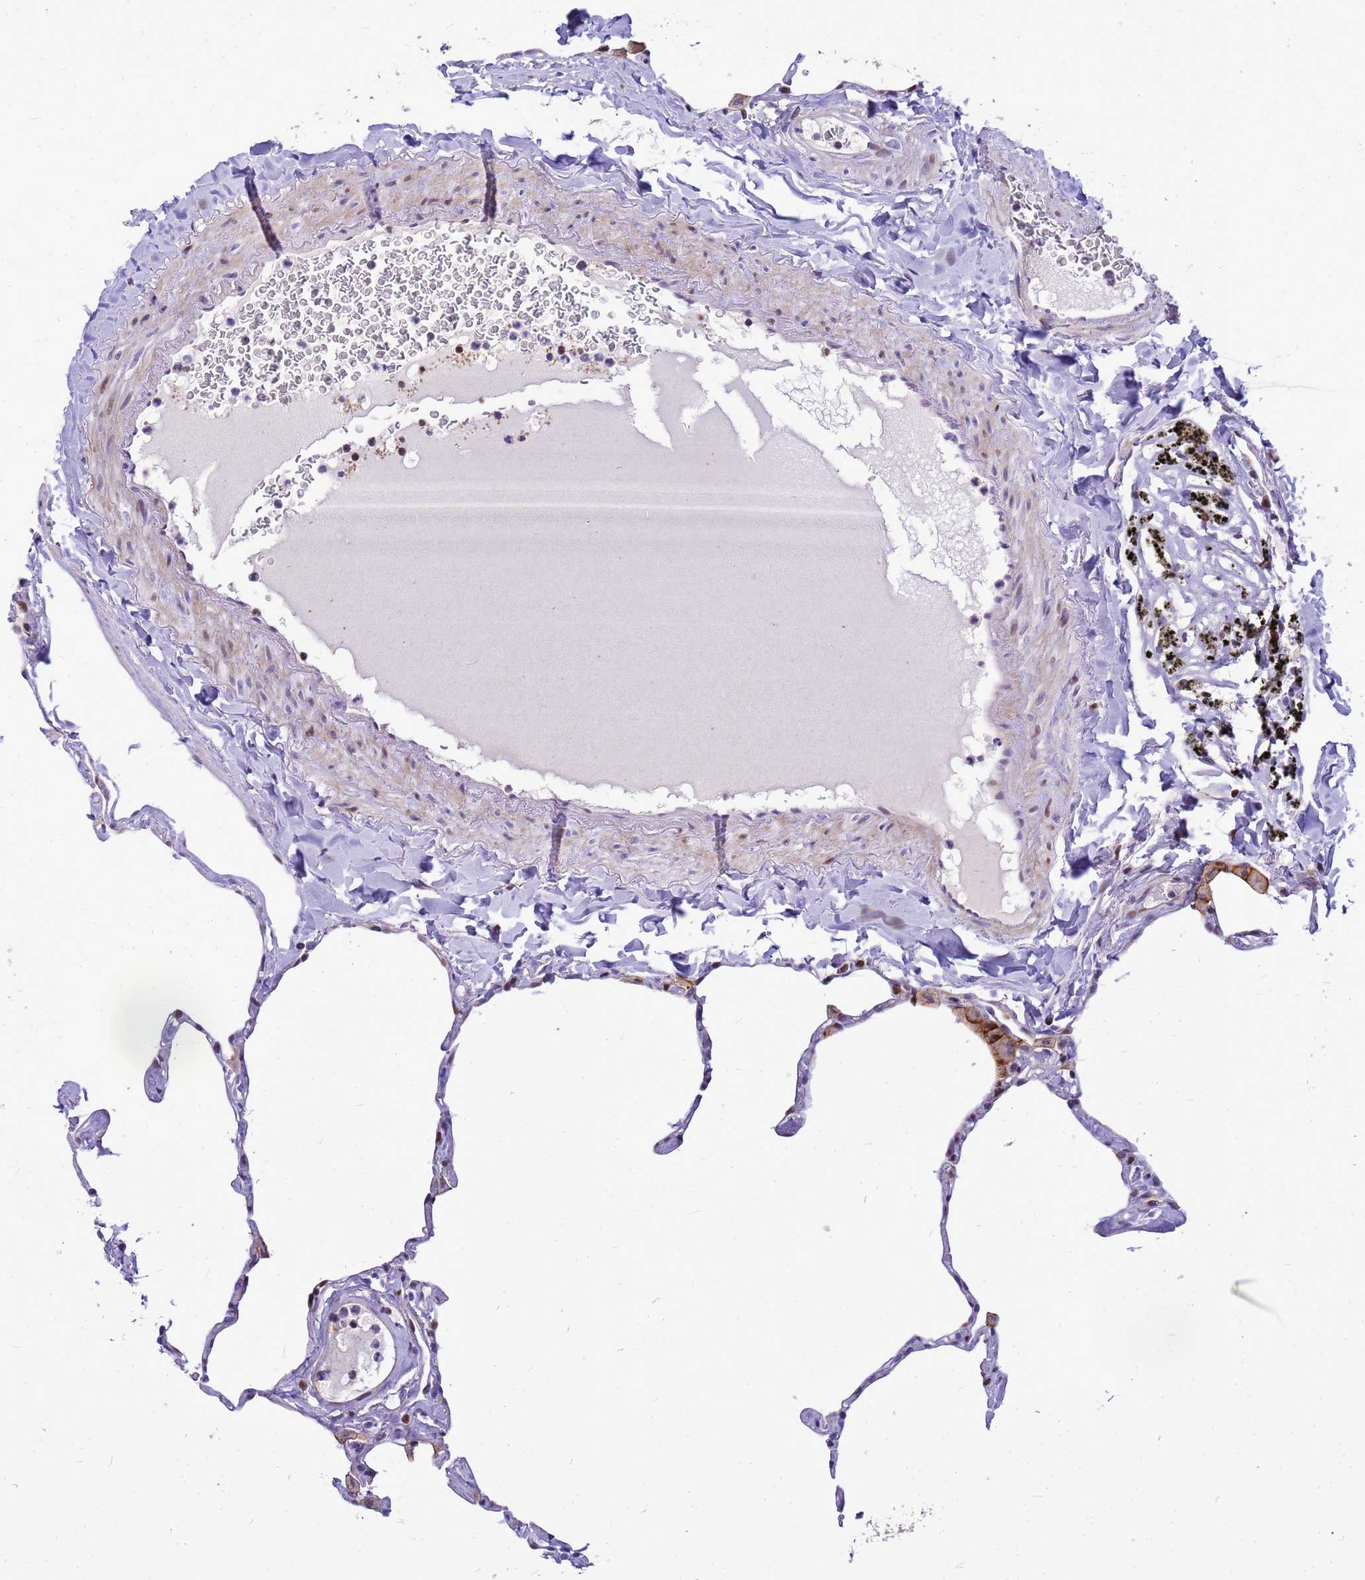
{"staining": {"intensity": "negative", "quantity": "none", "location": "none"}, "tissue": "lung", "cell_type": "Alveolar cells", "image_type": "normal", "snomed": [{"axis": "morphology", "description": "Normal tissue, NOS"}, {"axis": "topography", "description": "Lung"}], "caption": "The IHC micrograph has no significant staining in alveolar cells of lung. (DAB immunohistochemistry (IHC) with hematoxylin counter stain).", "gene": "ADAMTS7", "patient": {"sex": "male", "age": 65}}